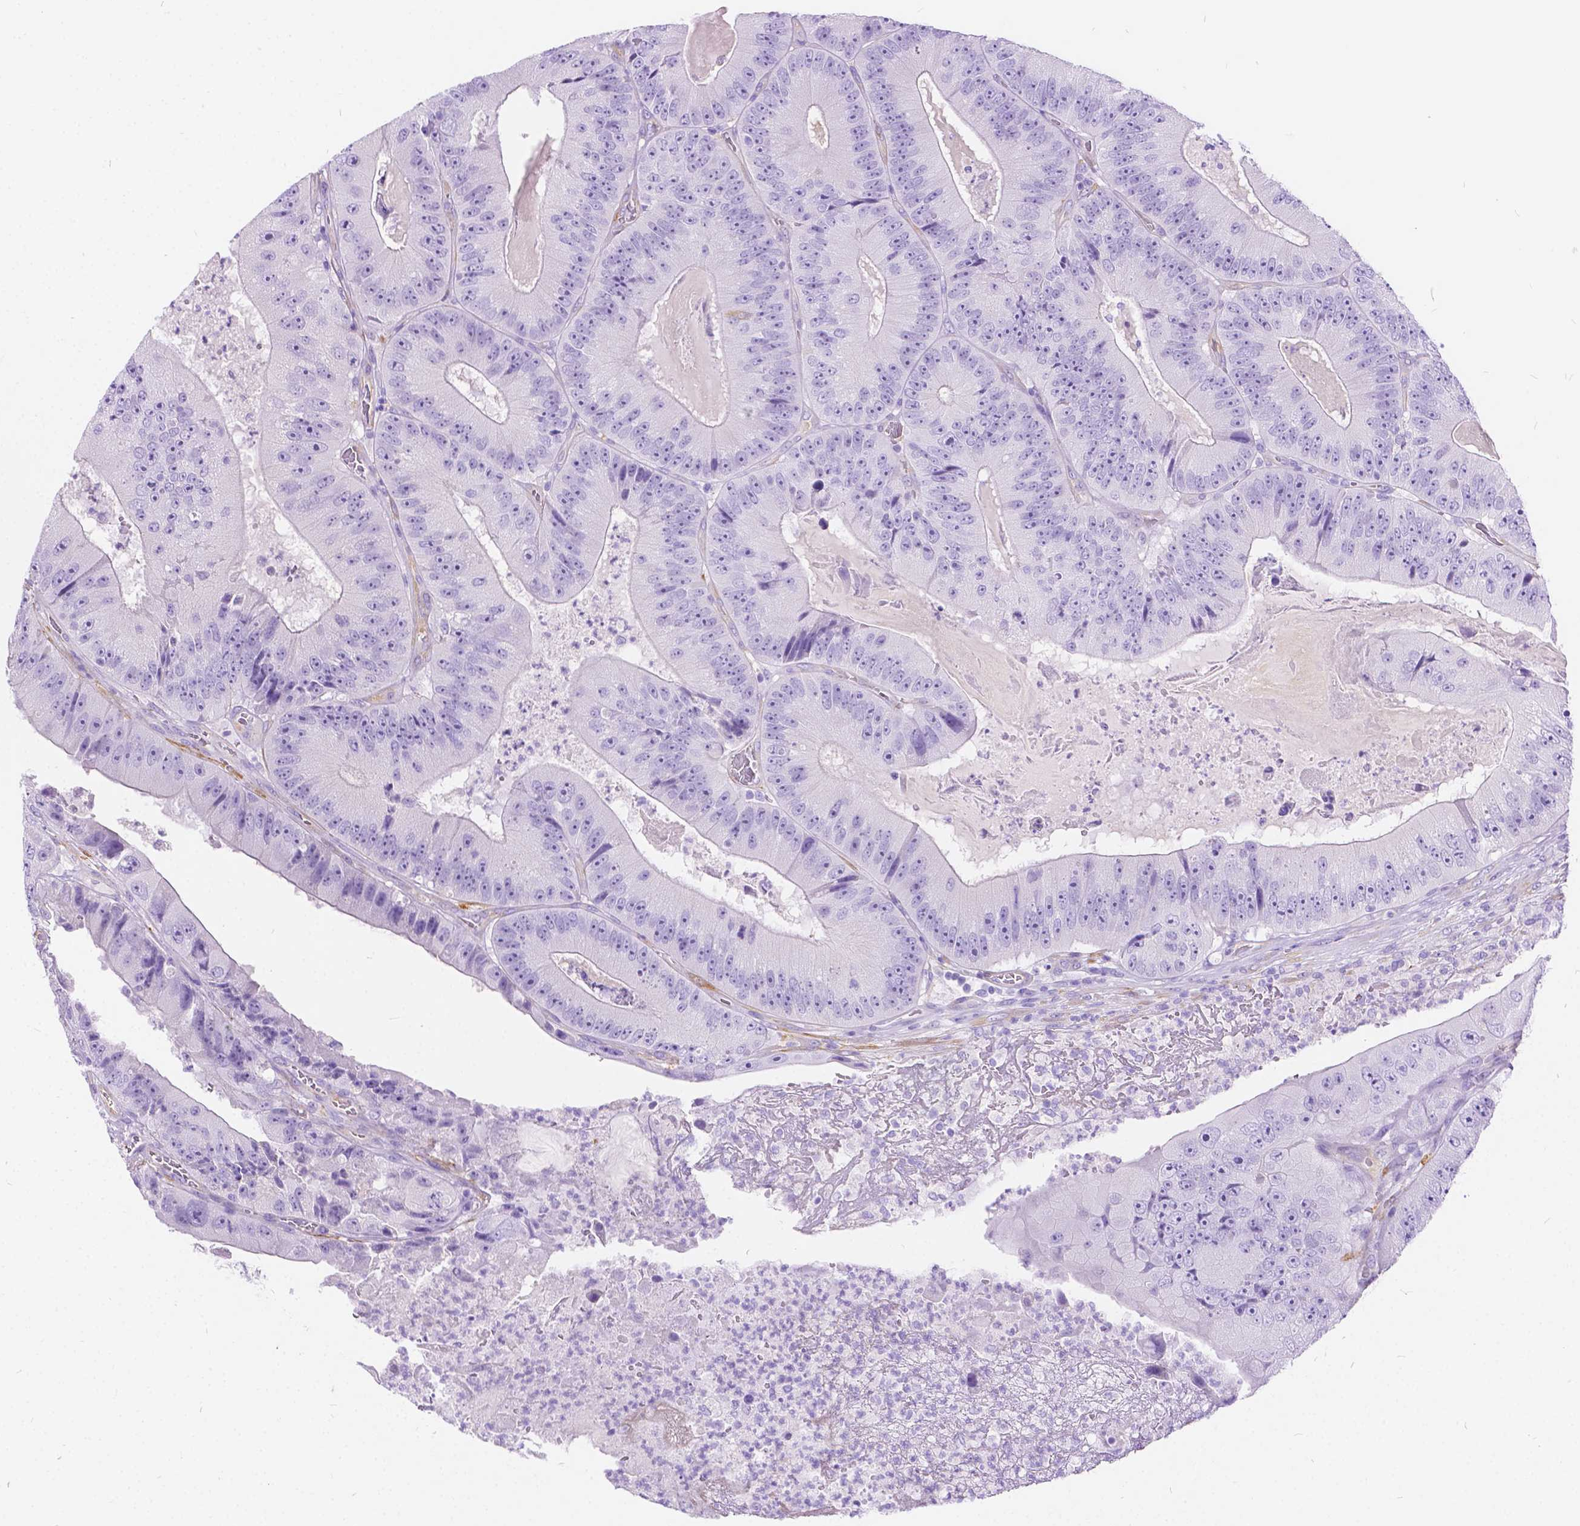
{"staining": {"intensity": "negative", "quantity": "none", "location": "none"}, "tissue": "colorectal cancer", "cell_type": "Tumor cells", "image_type": "cancer", "snomed": [{"axis": "morphology", "description": "Adenocarcinoma, NOS"}, {"axis": "topography", "description": "Colon"}], "caption": "Immunohistochemistry (IHC) photomicrograph of human adenocarcinoma (colorectal) stained for a protein (brown), which shows no expression in tumor cells. Brightfield microscopy of immunohistochemistry stained with DAB (brown) and hematoxylin (blue), captured at high magnification.", "gene": "CHRM1", "patient": {"sex": "female", "age": 86}}